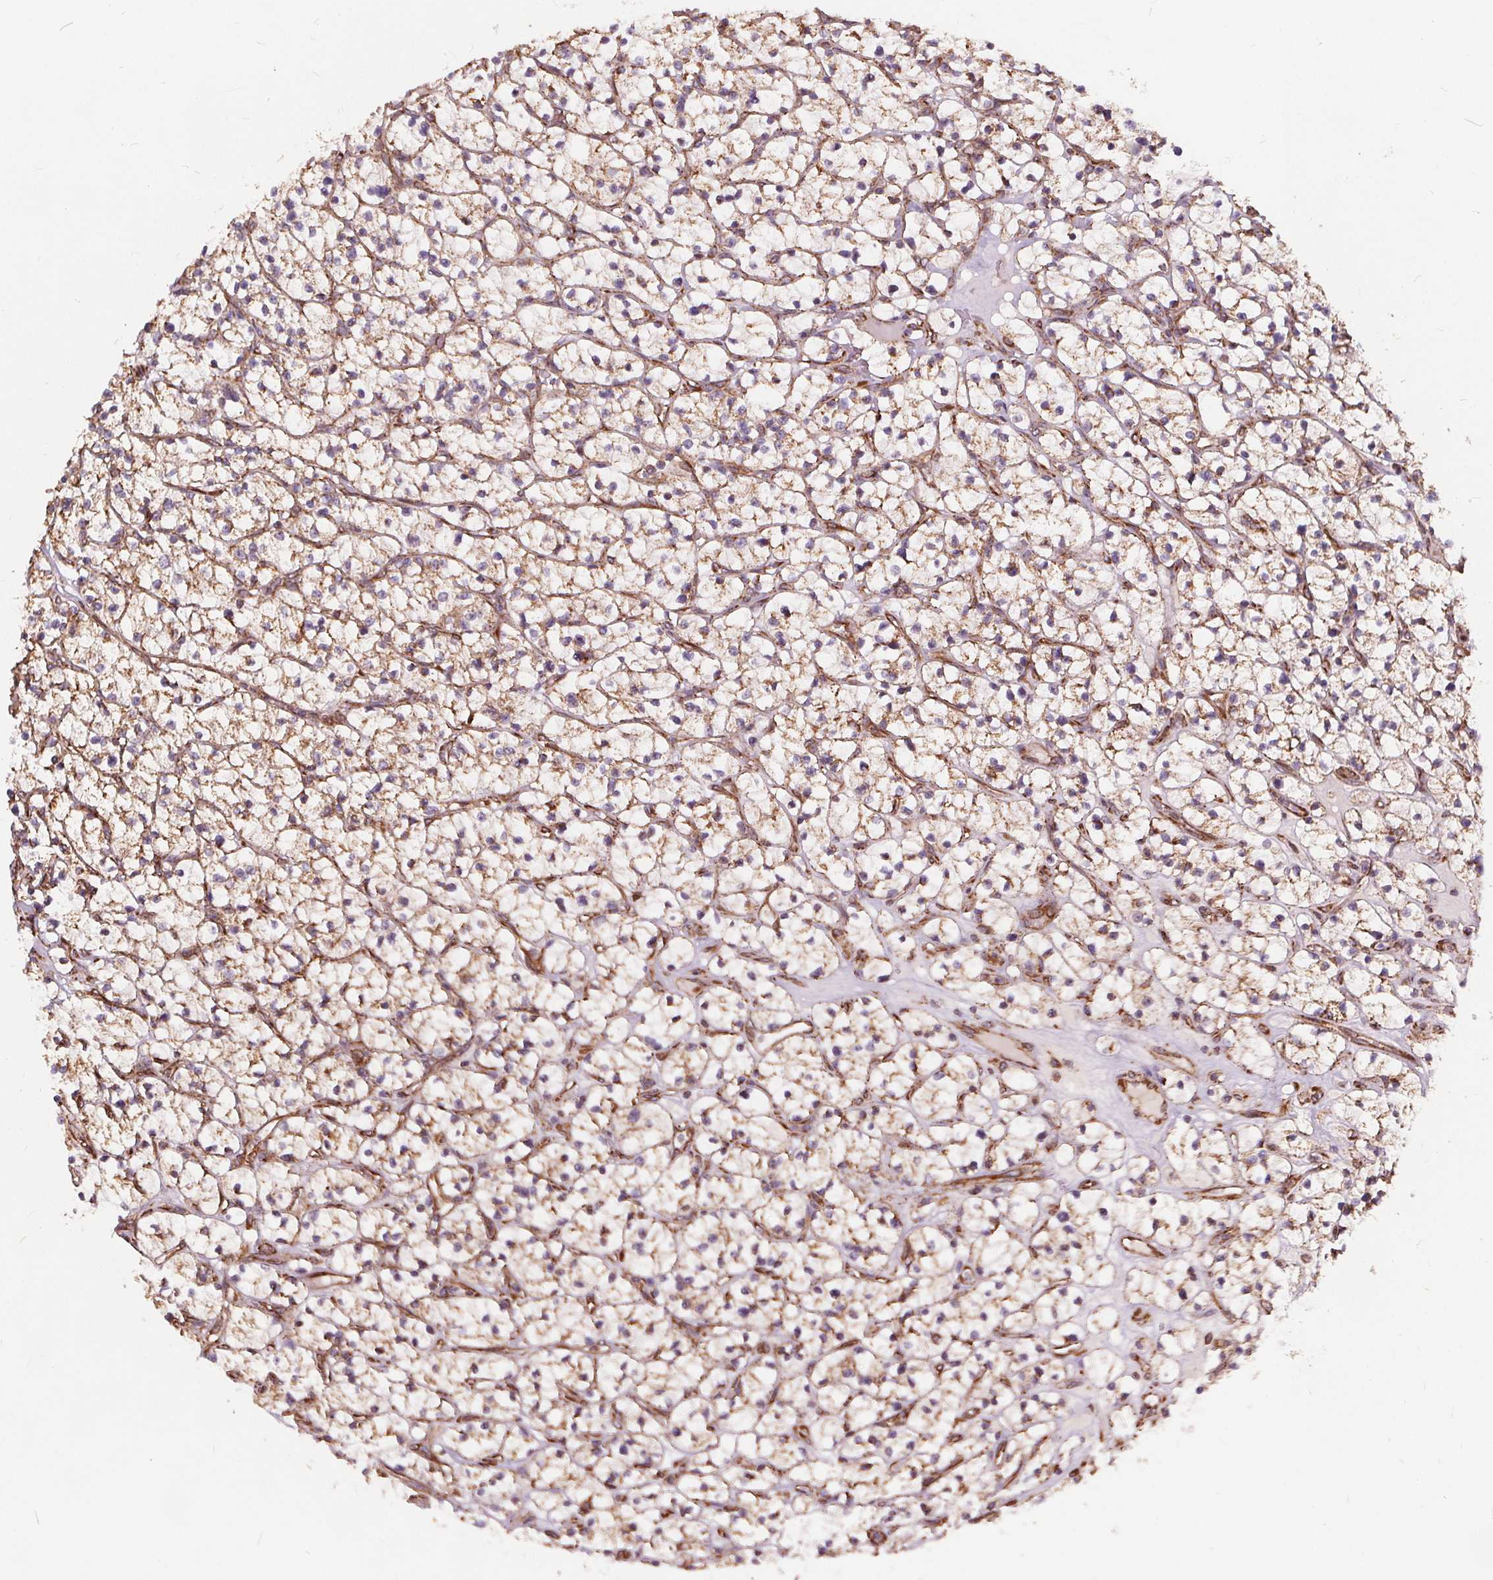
{"staining": {"intensity": "moderate", "quantity": ">75%", "location": "cytoplasmic/membranous"}, "tissue": "renal cancer", "cell_type": "Tumor cells", "image_type": "cancer", "snomed": [{"axis": "morphology", "description": "Adenocarcinoma, NOS"}, {"axis": "topography", "description": "Kidney"}], "caption": "The histopathology image demonstrates immunohistochemical staining of renal adenocarcinoma. There is moderate cytoplasmic/membranous staining is identified in about >75% of tumor cells. The staining was performed using DAB to visualize the protein expression in brown, while the nuclei were stained in blue with hematoxylin (Magnification: 20x).", "gene": "PLSCR3", "patient": {"sex": "female", "age": 64}}